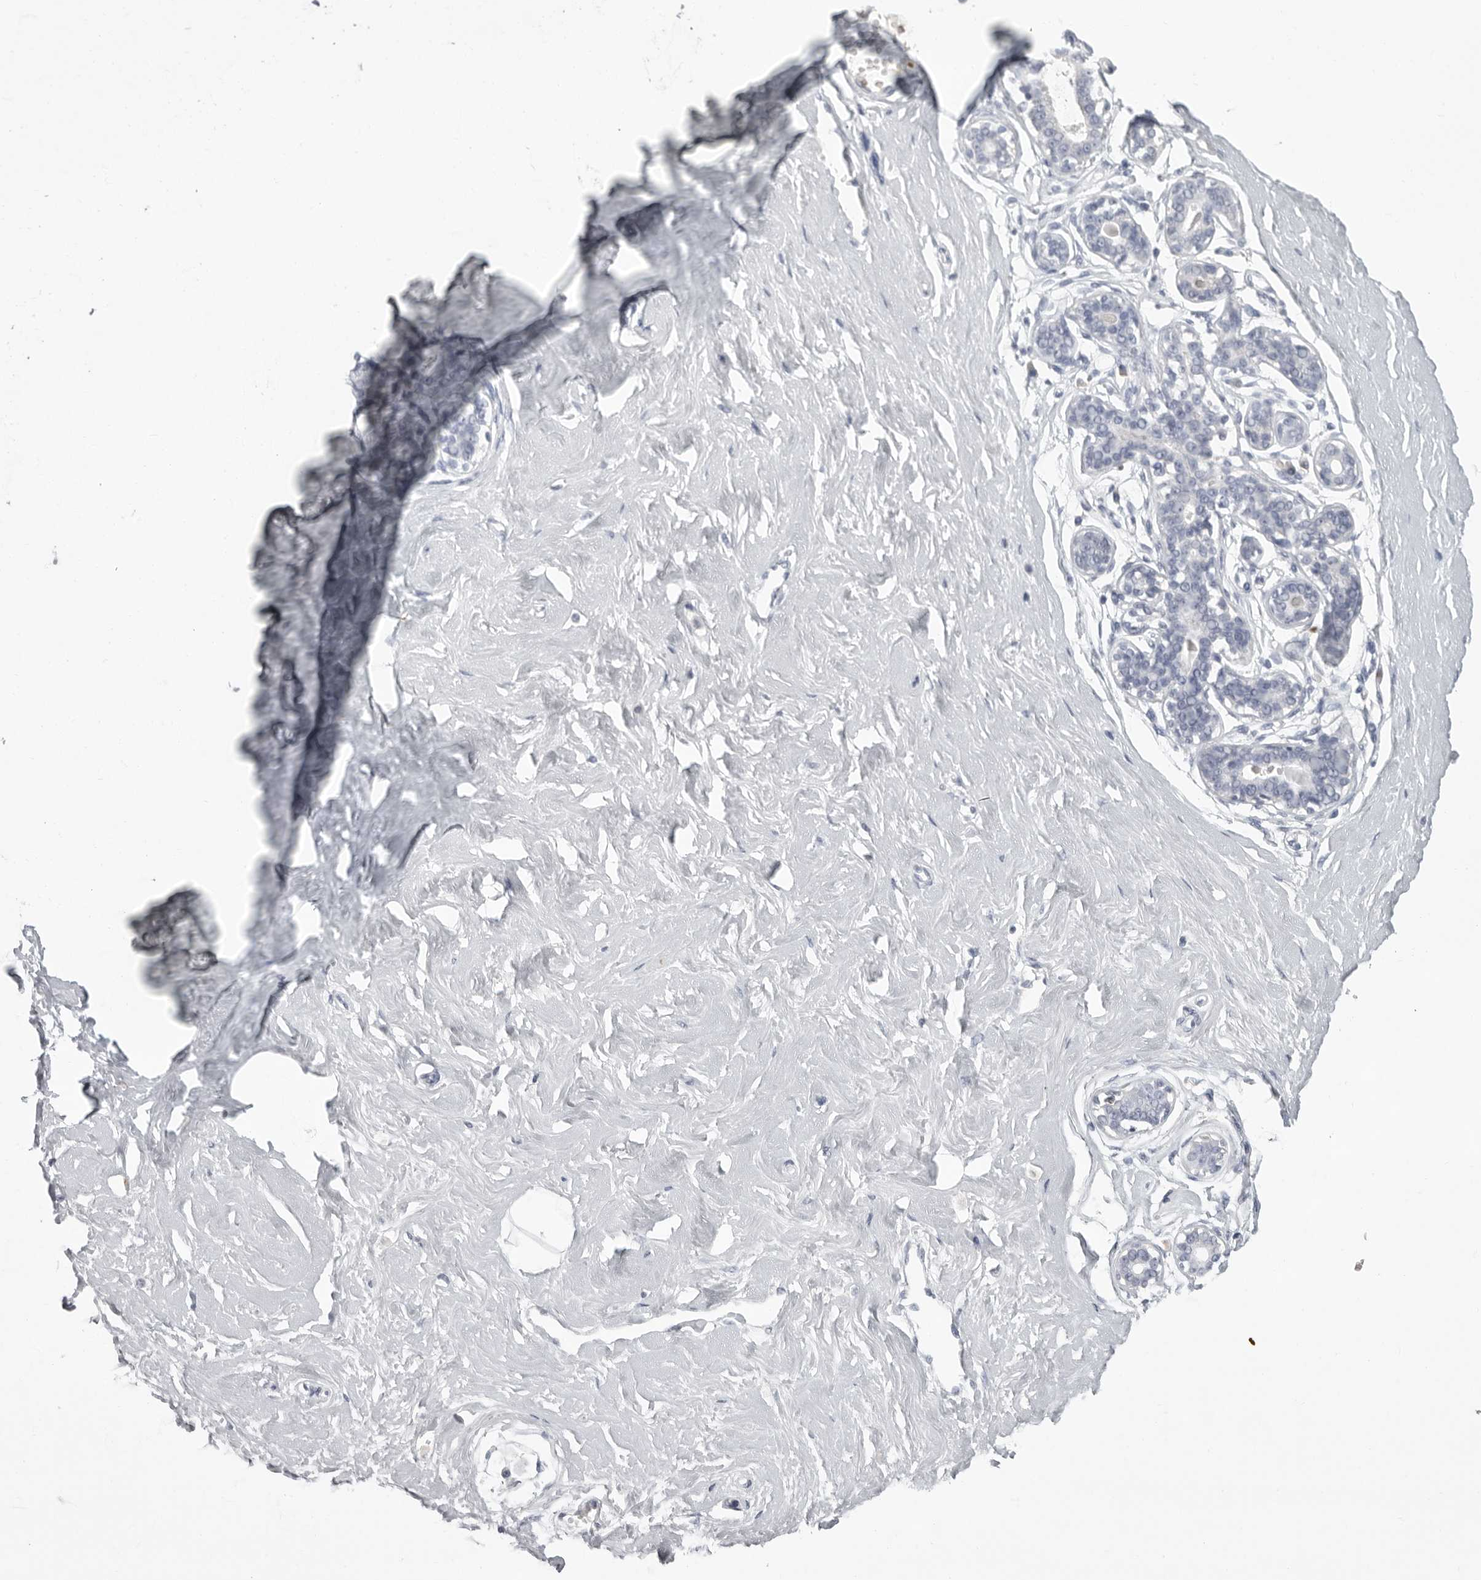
{"staining": {"intensity": "negative", "quantity": "none", "location": "none"}, "tissue": "breast", "cell_type": "Adipocytes", "image_type": "normal", "snomed": [{"axis": "morphology", "description": "Normal tissue, NOS"}, {"axis": "morphology", "description": "Adenoma, NOS"}, {"axis": "topography", "description": "Breast"}], "caption": "Immunohistochemistry (IHC) of normal breast reveals no positivity in adipocytes.", "gene": "GNLY", "patient": {"sex": "female", "age": 23}}